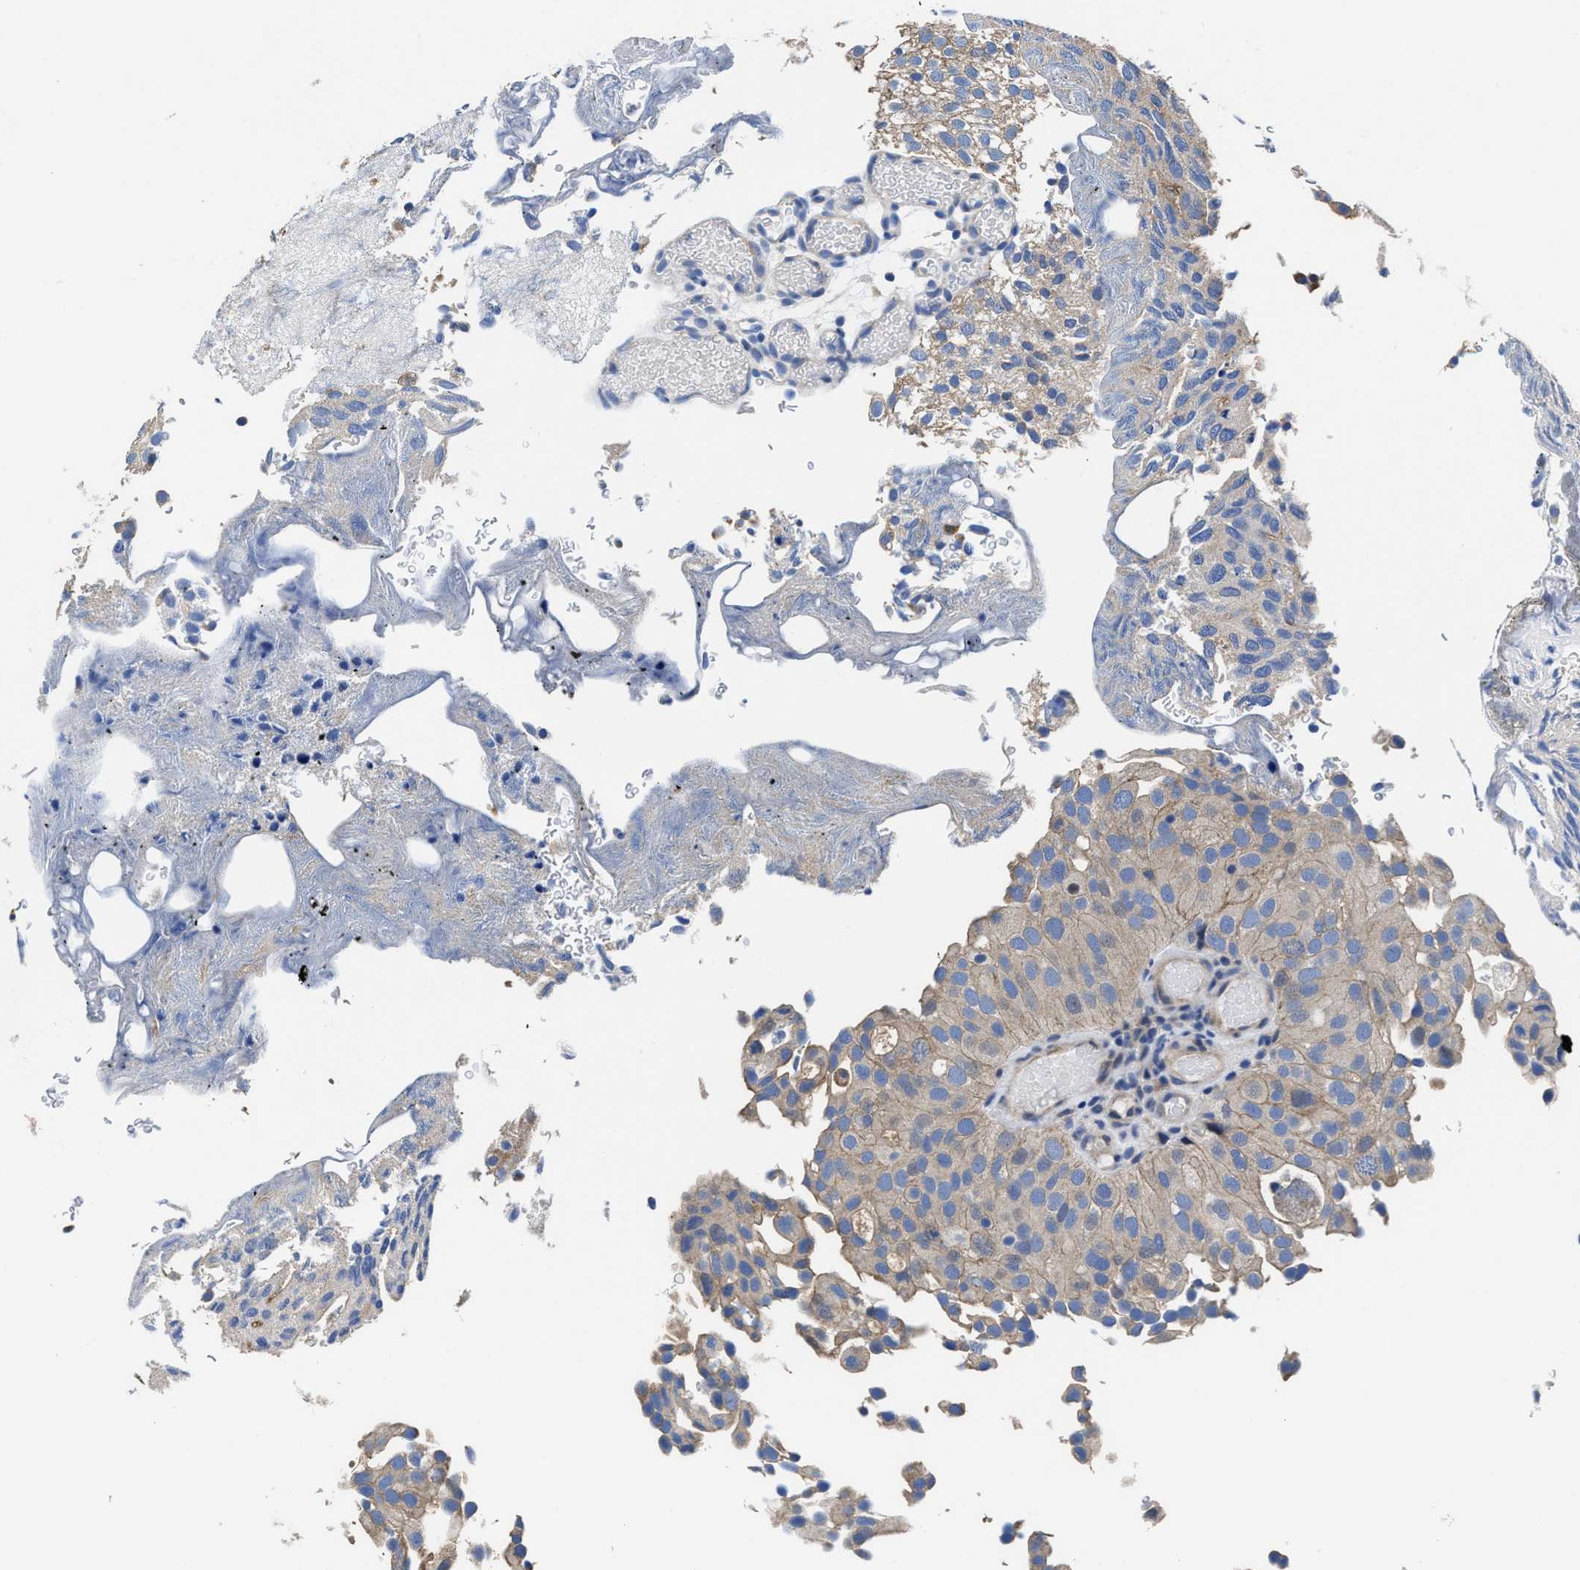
{"staining": {"intensity": "weak", "quantity": "<25%", "location": "cytoplasmic/membranous"}, "tissue": "urothelial cancer", "cell_type": "Tumor cells", "image_type": "cancer", "snomed": [{"axis": "morphology", "description": "Urothelial carcinoma, Low grade"}, {"axis": "topography", "description": "Urinary bladder"}], "caption": "This is a image of IHC staining of low-grade urothelial carcinoma, which shows no staining in tumor cells.", "gene": "HOOK1", "patient": {"sex": "male", "age": 78}}